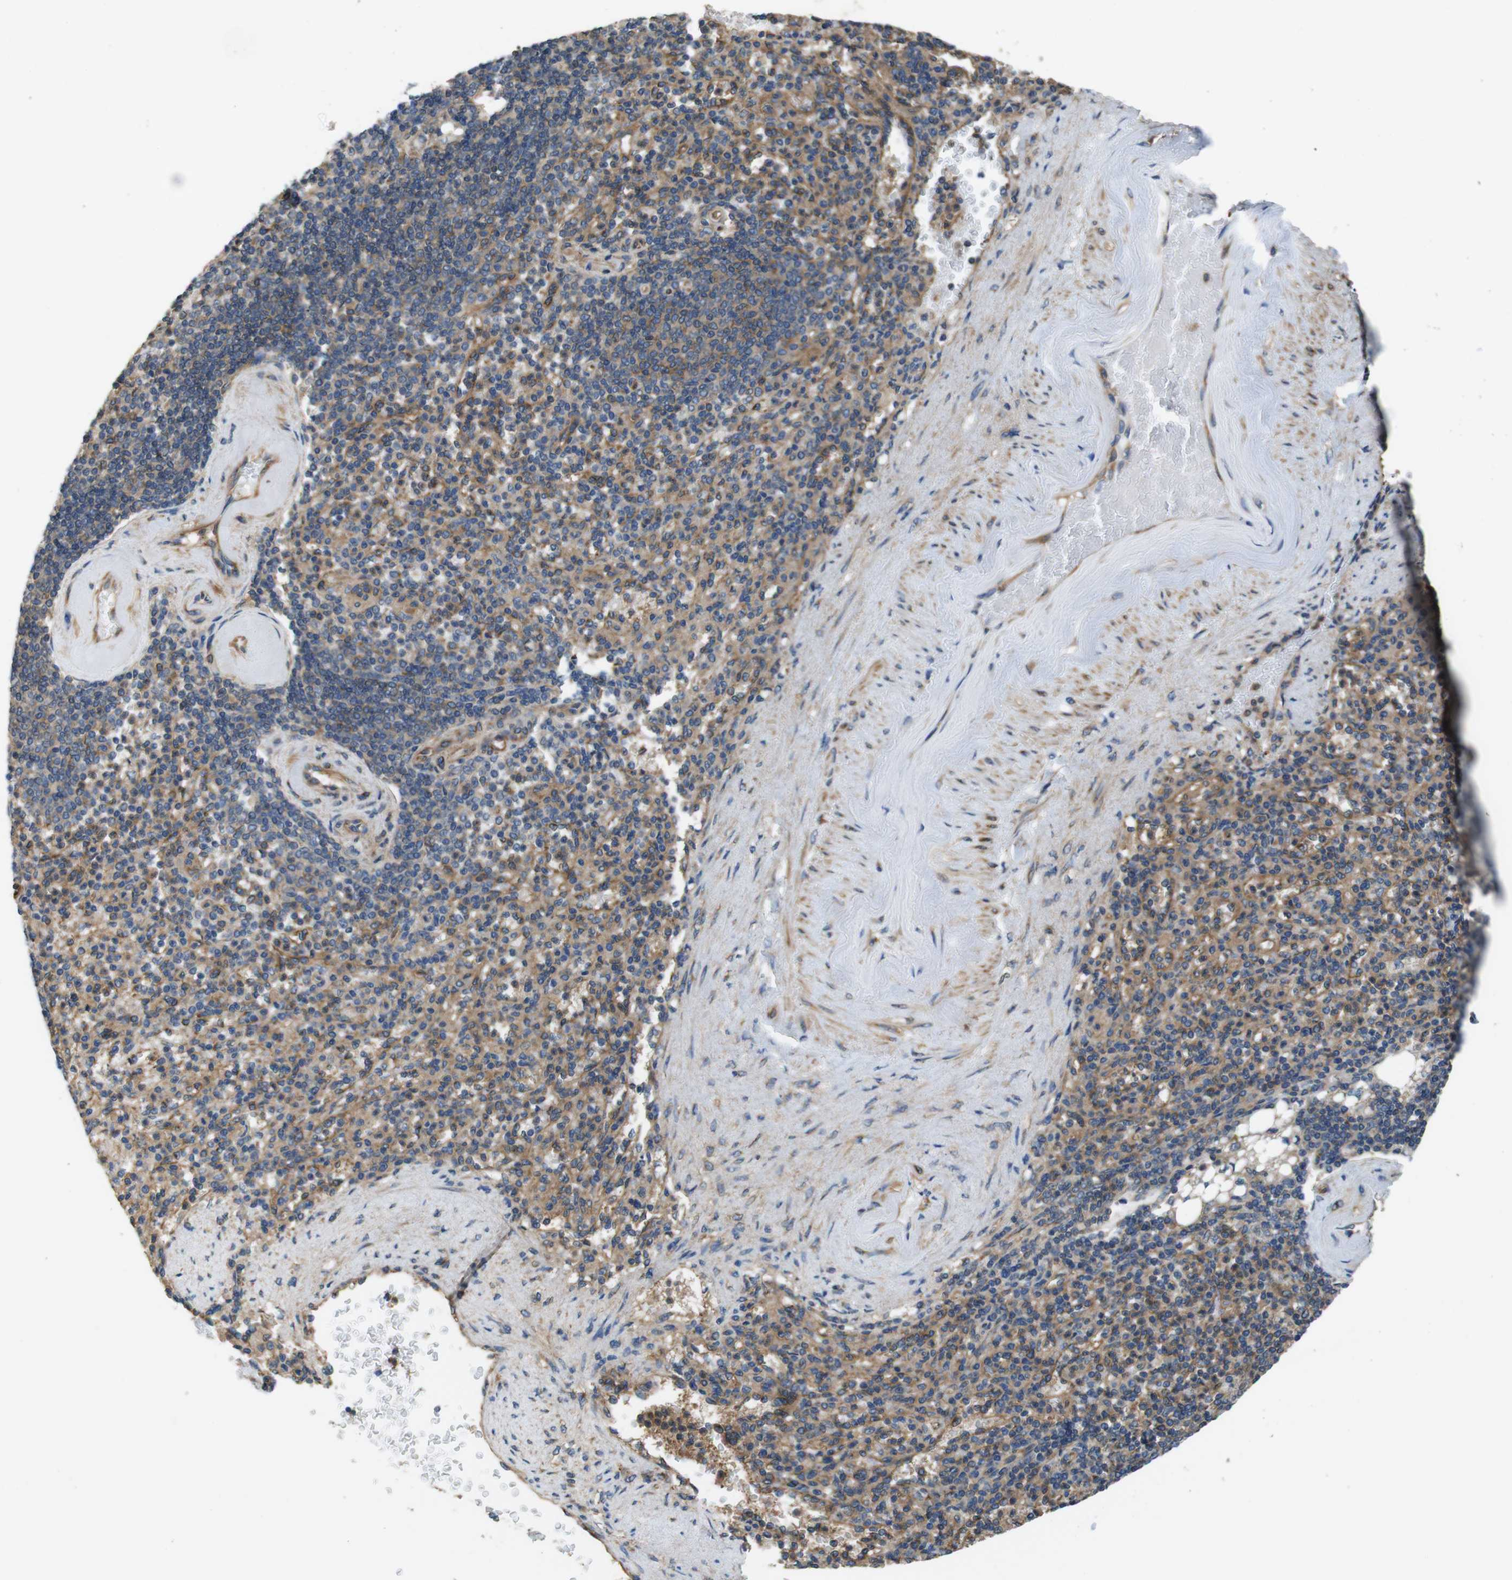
{"staining": {"intensity": "moderate", "quantity": "25%-75%", "location": "cytoplasmic/membranous"}, "tissue": "spleen", "cell_type": "Cells in red pulp", "image_type": "normal", "snomed": [{"axis": "morphology", "description": "Normal tissue, NOS"}, {"axis": "topography", "description": "Spleen"}], "caption": "Protein staining reveals moderate cytoplasmic/membranous expression in about 25%-75% of cells in red pulp in normal spleen. (IHC, brightfield microscopy, high magnification).", "gene": "DCTN1", "patient": {"sex": "female", "age": 74}}